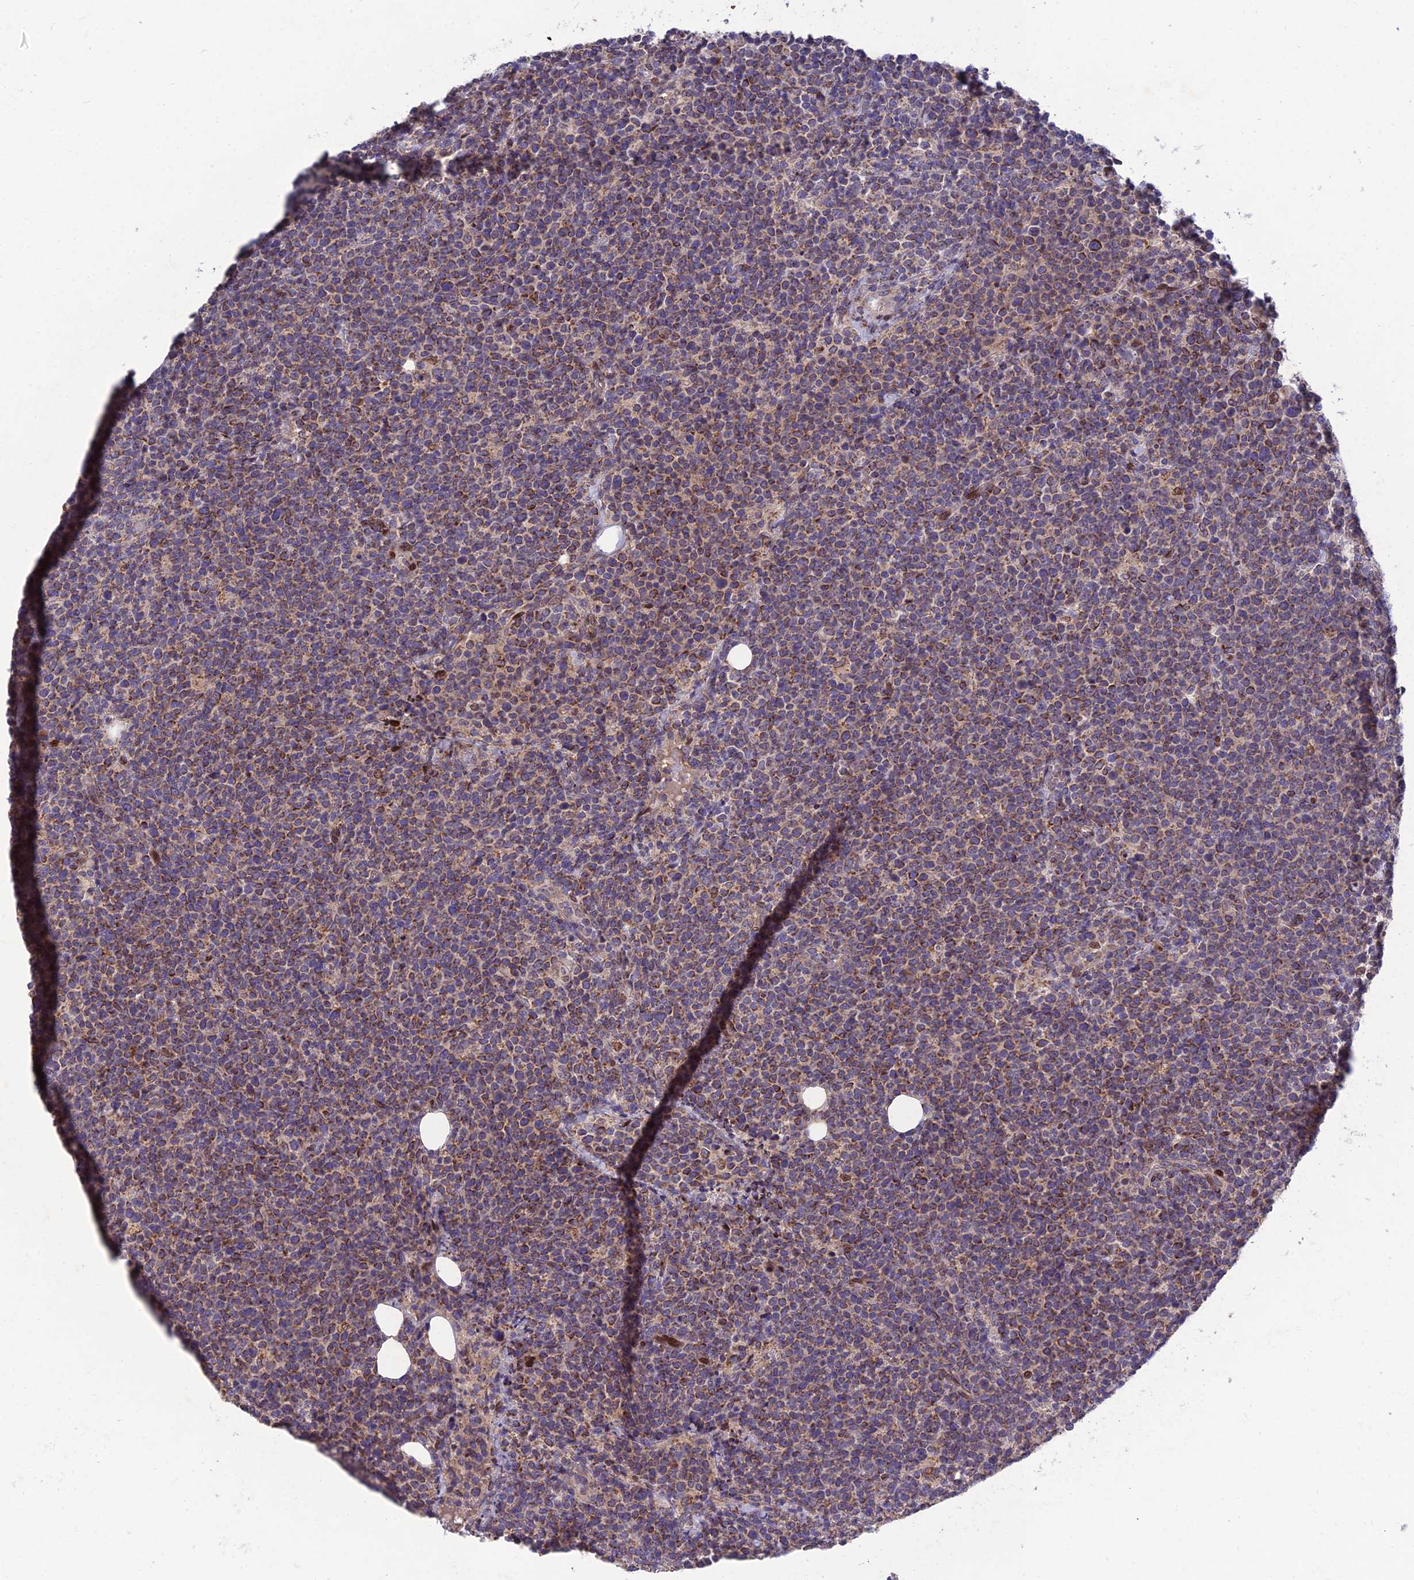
{"staining": {"intensity": "moderate", "quantity": ">75%", "location": "cytoplasmic/membranous"}, "tissue": "lymphoma", "cell_type": "Tumor cells", "image_type": "cancer", "snomed": [{"axis": "morphology", "description": "Malignant lymphoma, non-Hodgkin's type, High grade"}, {"axis": "topography", "description": "Lymph node"}], "caption": "Malignant lymphoma, non-Hodgkin's type (high-grade) stained with a protein marker reveals moderate staining in tumor cells.", "gene": "MGAT2", "patient": {"sex": "male", "age": 61}}